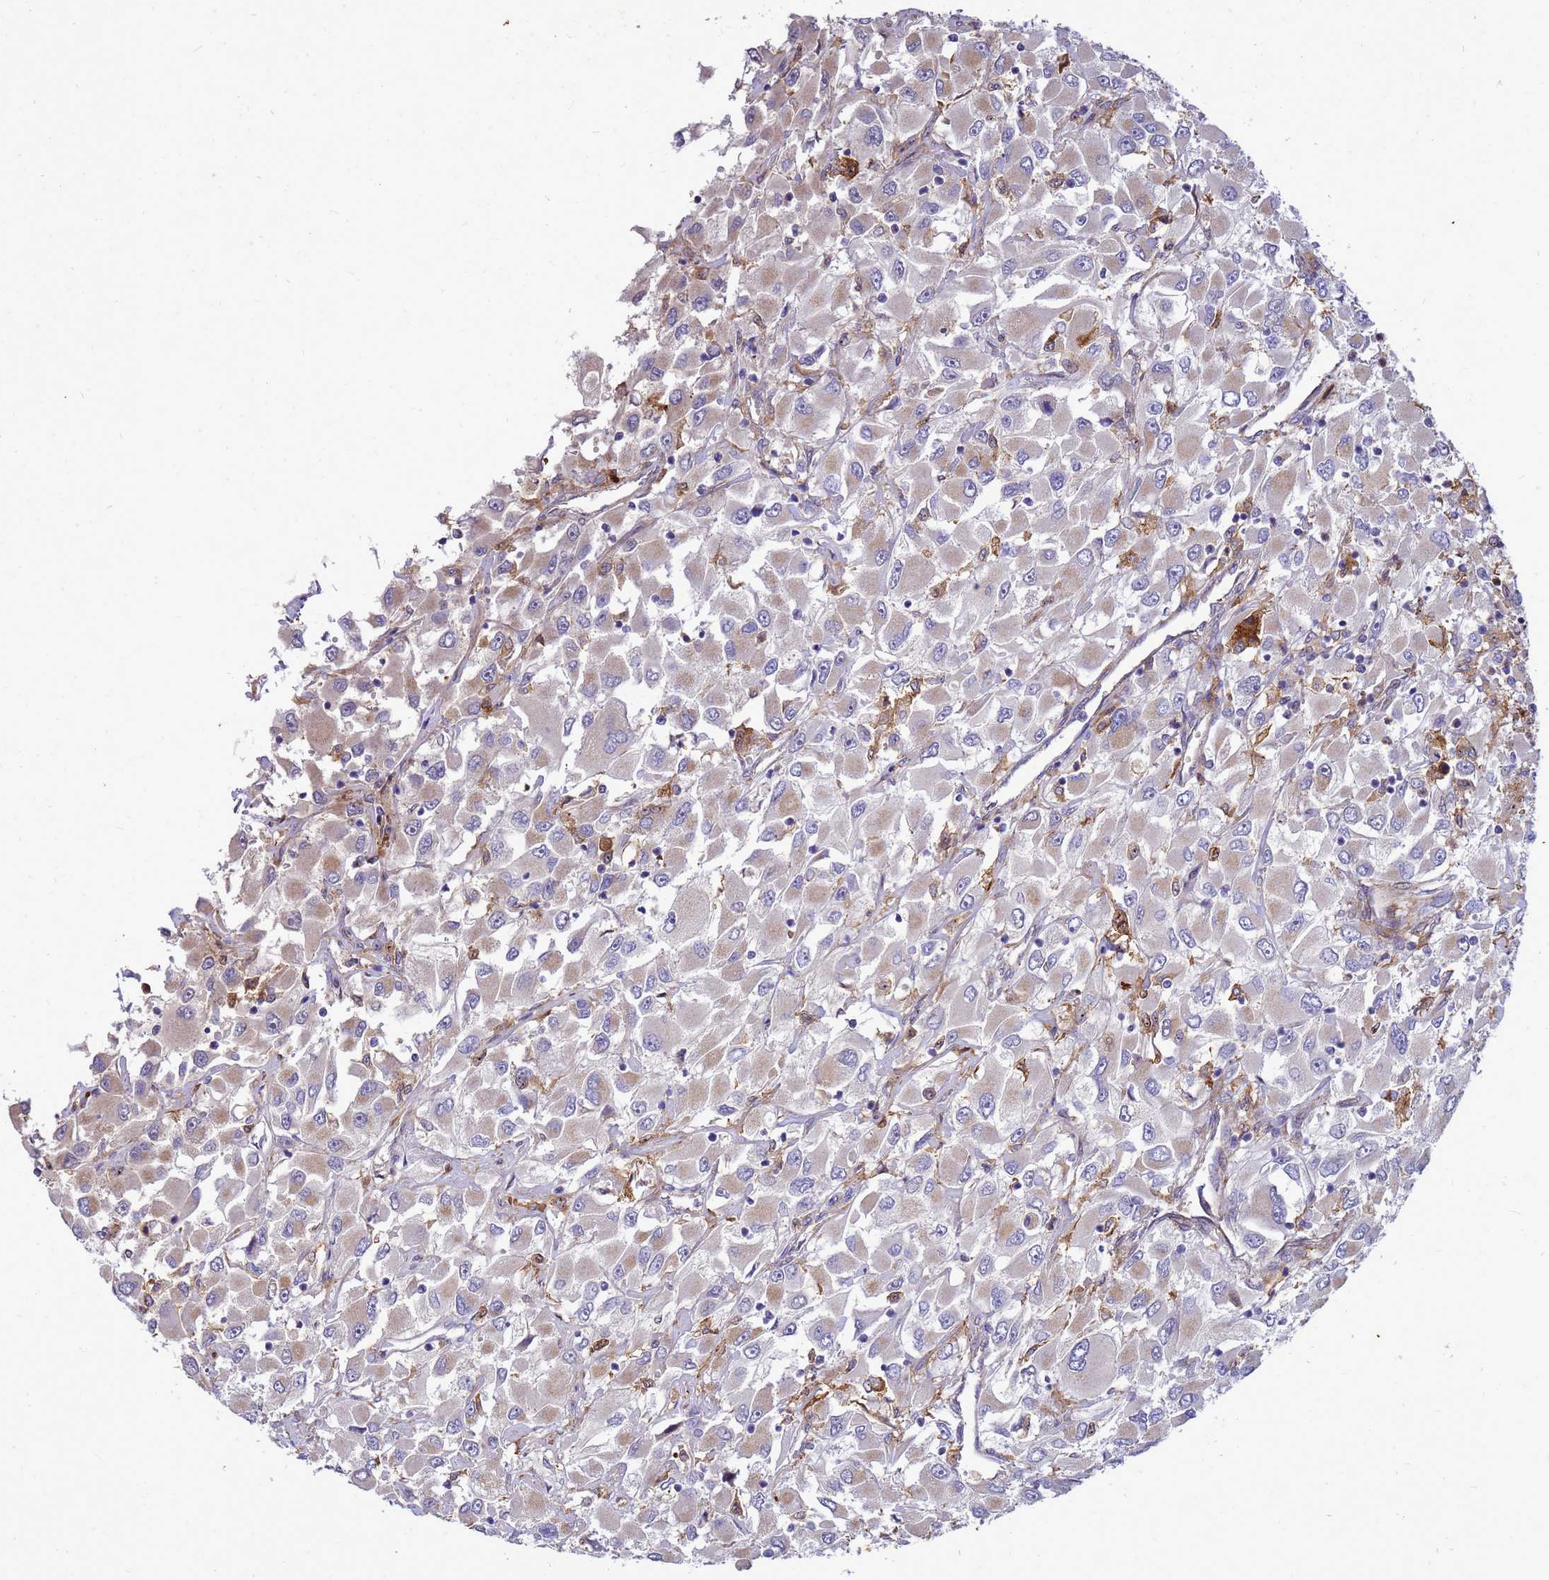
{"staining": {"intensity": "weak", "quantity": "25%-75%", "location": "cytoplasmic/membranous"}, "tissue": "renal cancer", "cell_type": "Tumor cells", "image_type": "cancer", "snomed": [{"axis": "morphology", "description": "Adenocarcinoma, NOS"}, {"axis": "topography", "description": "Kidney"}], "caption": "A photomicrograph of human renal cancer stained for a protein demonstrates weak cytoplasmic/membranous brown staining in tumor cells. The staining was performed using DAB, with brown indicating positive protein expression. Nuclei are stained blue with hematoxylin.", "gene": "RNF215", "patient": {"sex": "female", "age": 52}}